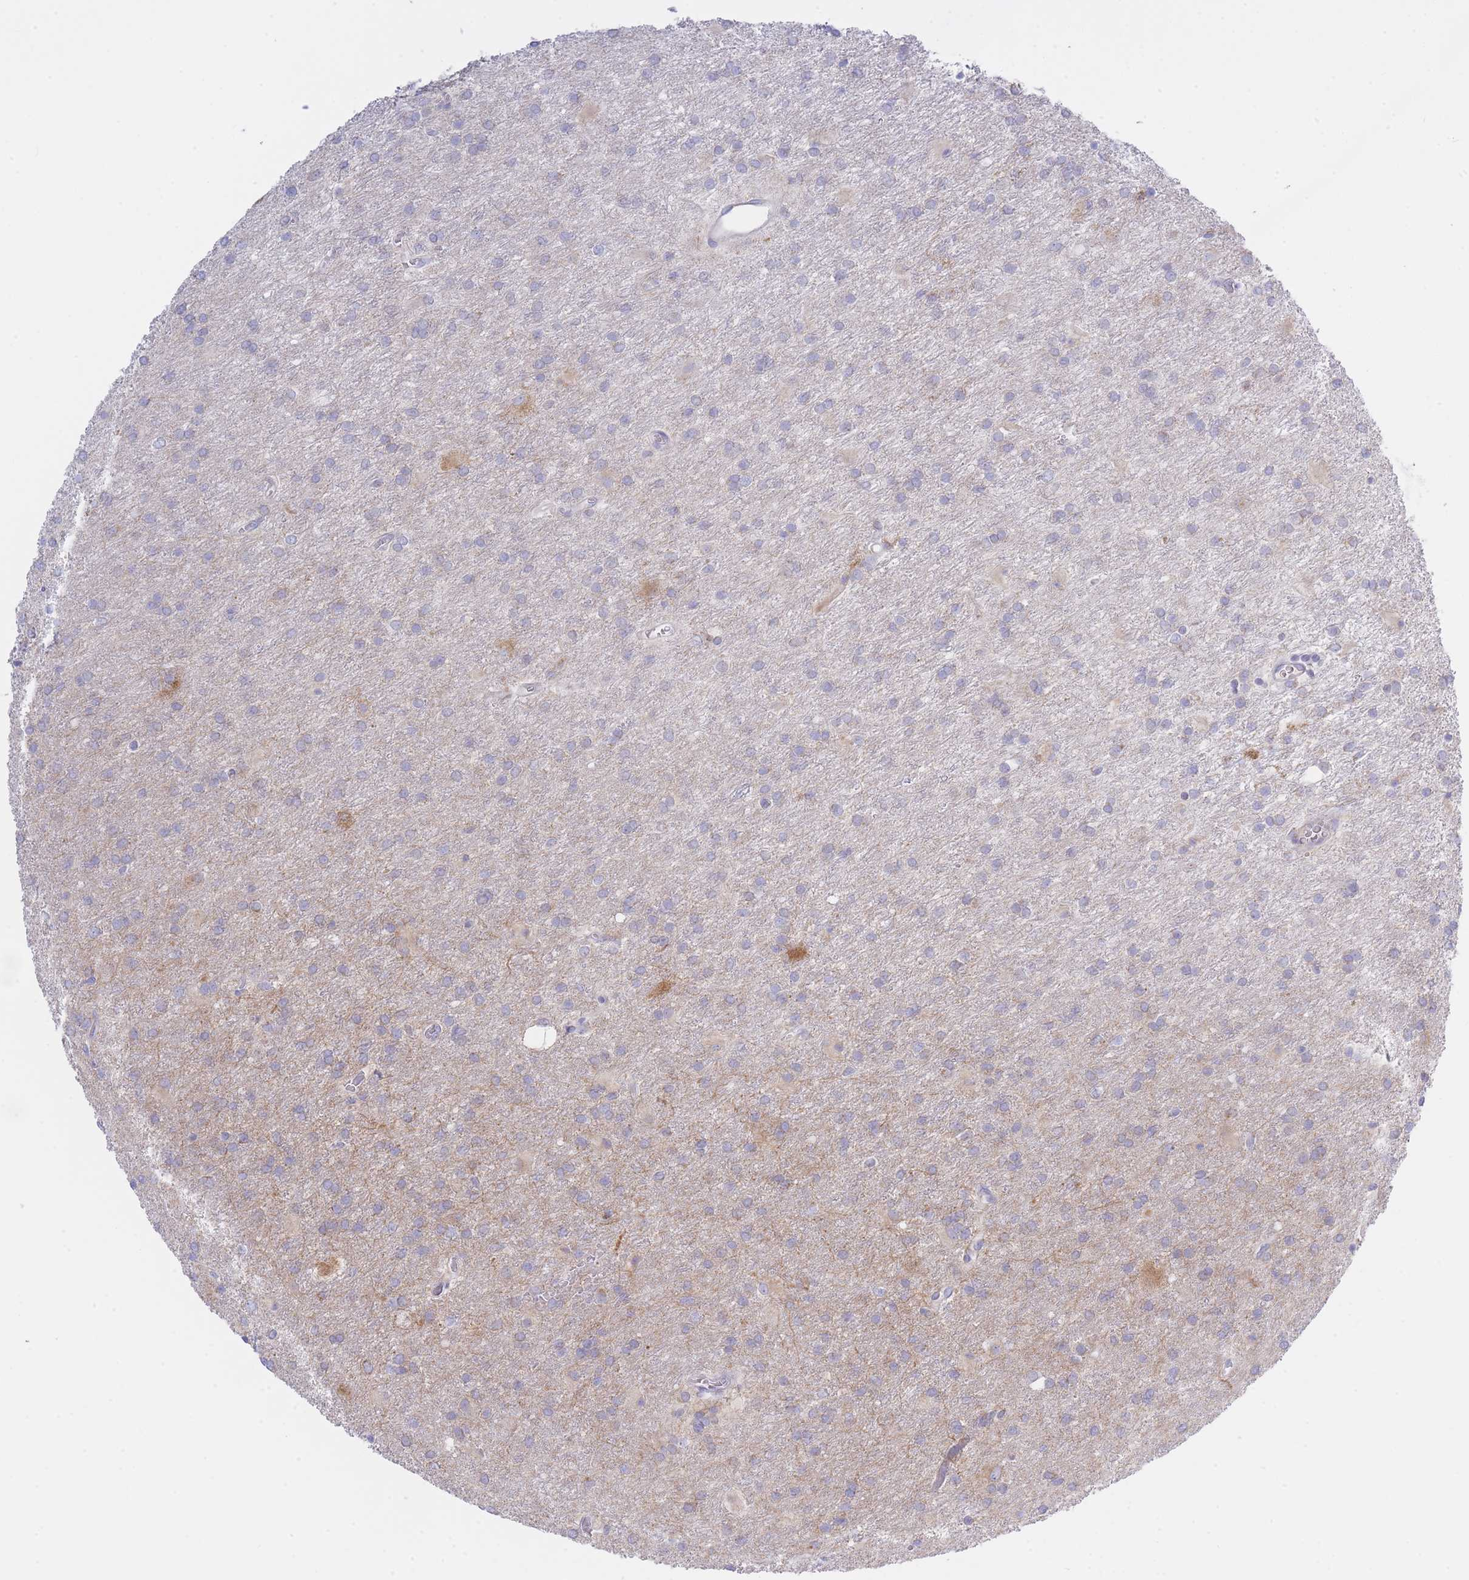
{"staining": {"intensity": "weak", "quantity": "<25%", "location": "cytoplasmic/membranous"}, "tissue": "glioma", "cell_type": "Tumor cells", "image_type": "cancer", "snomed": [{"axis": "morphology", "description": "Glioma, malignant, High grade"}, {"axis": "topography", "description": "Brain"}], "caption": "The histopathology image demonstrates no significant expression in tumor cells of high-grade glioma (malignant).", "gene": "NANP", "patient": {"sex": "female", "age": 50}}